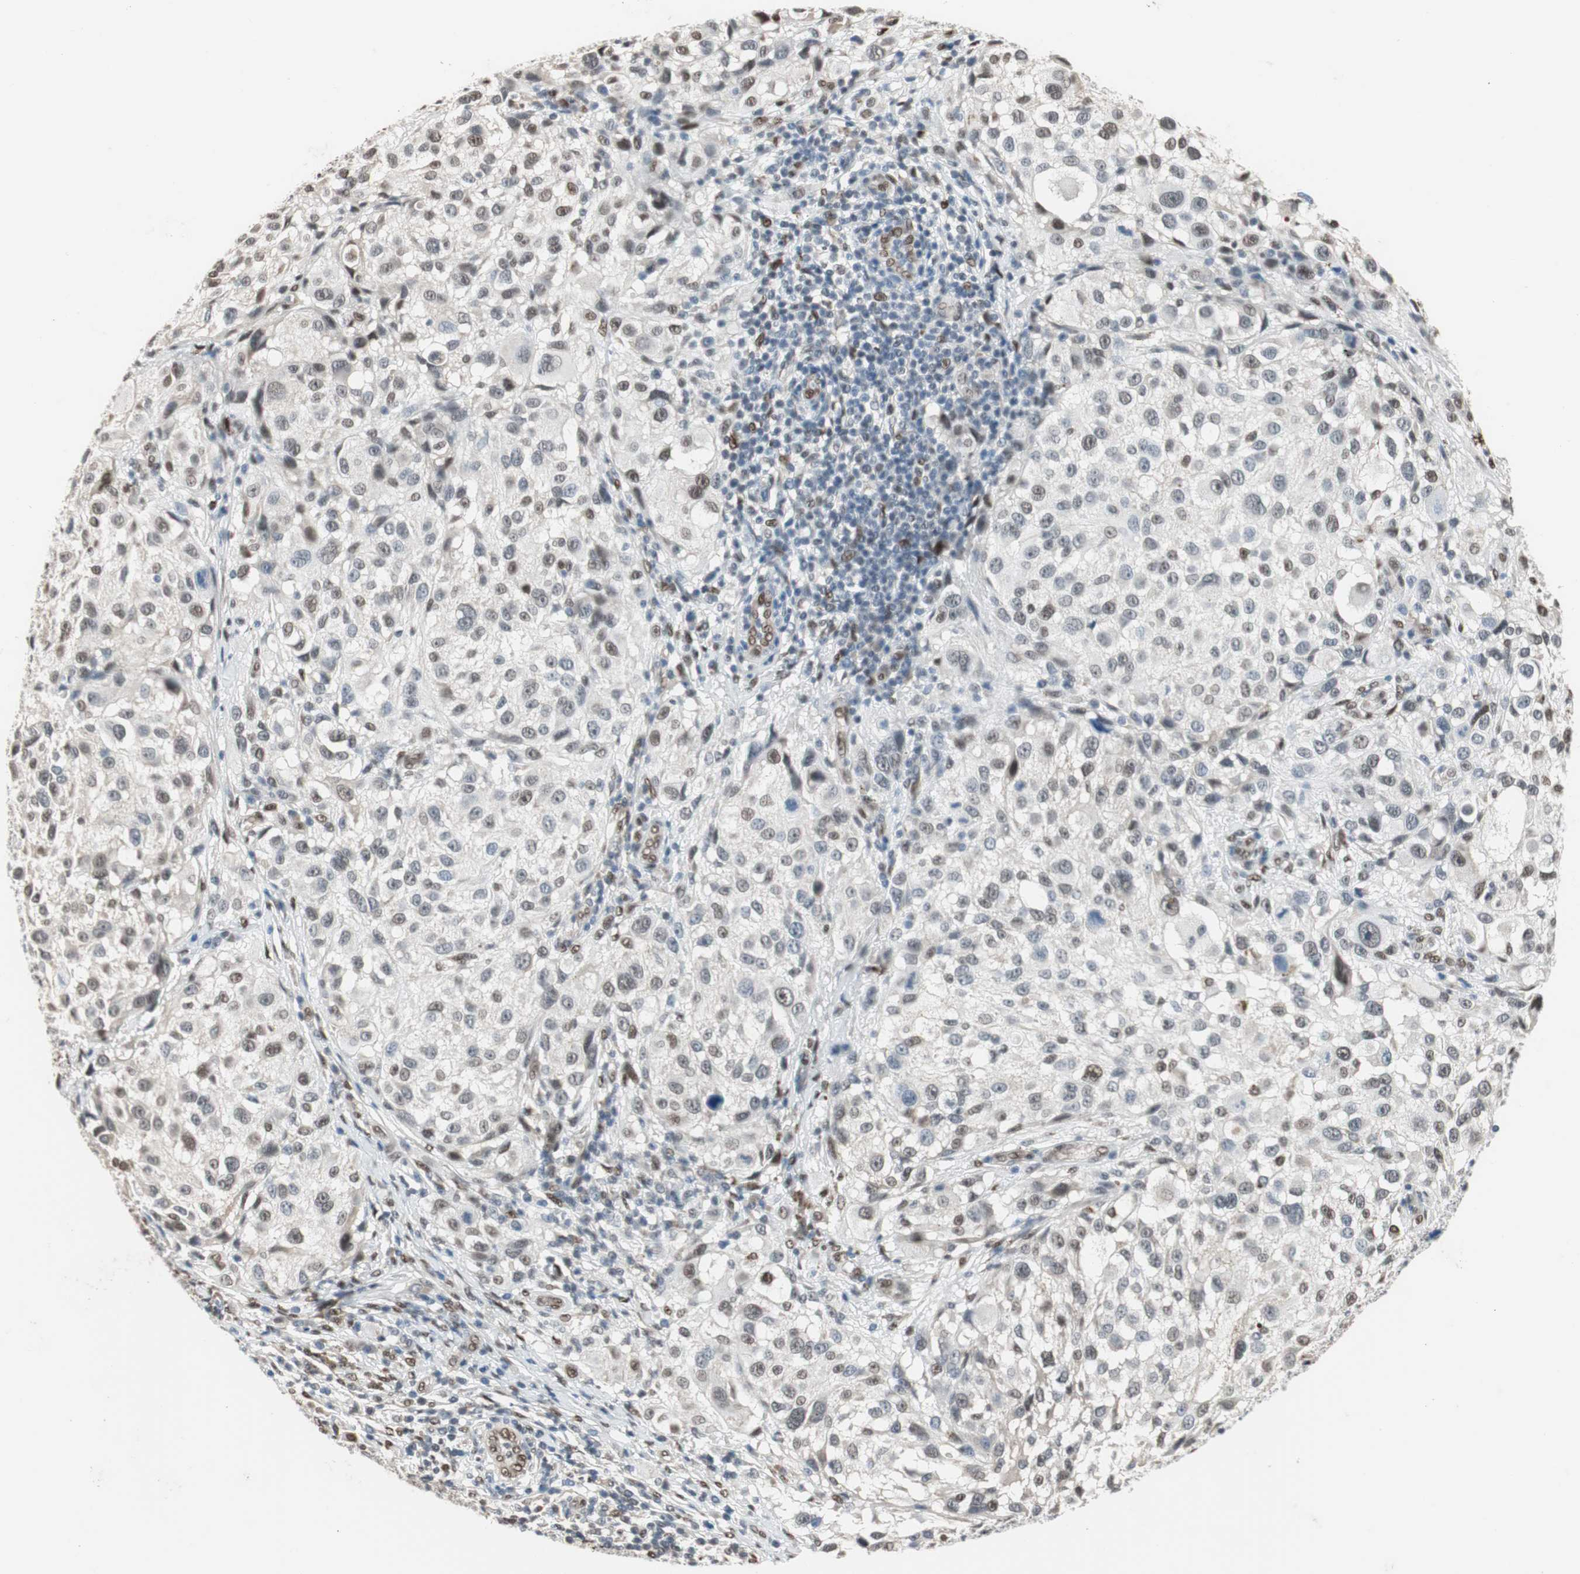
{"staining": {"intensity": "moderate", "quantity": "<25%", "location": "nuclear"}, "tissue": "melanoma", "cell_type": "Tumor cells", "image_type": "cancer", "snomed": [{"axis": "morphology", "description": "Necrosis, NOS"}, {"axis": "morphology", "description": "Malignant melanoma, NOS"}, {"axis": "topography", "description": "Skin"}], "caption": "Immunohistochemical staining of malignant melanoma shows low levels of moderate nuclear positivity in about <25% of tumor cells.", "gene": "PML", "patient": {"sex": "female", "age": 87}}